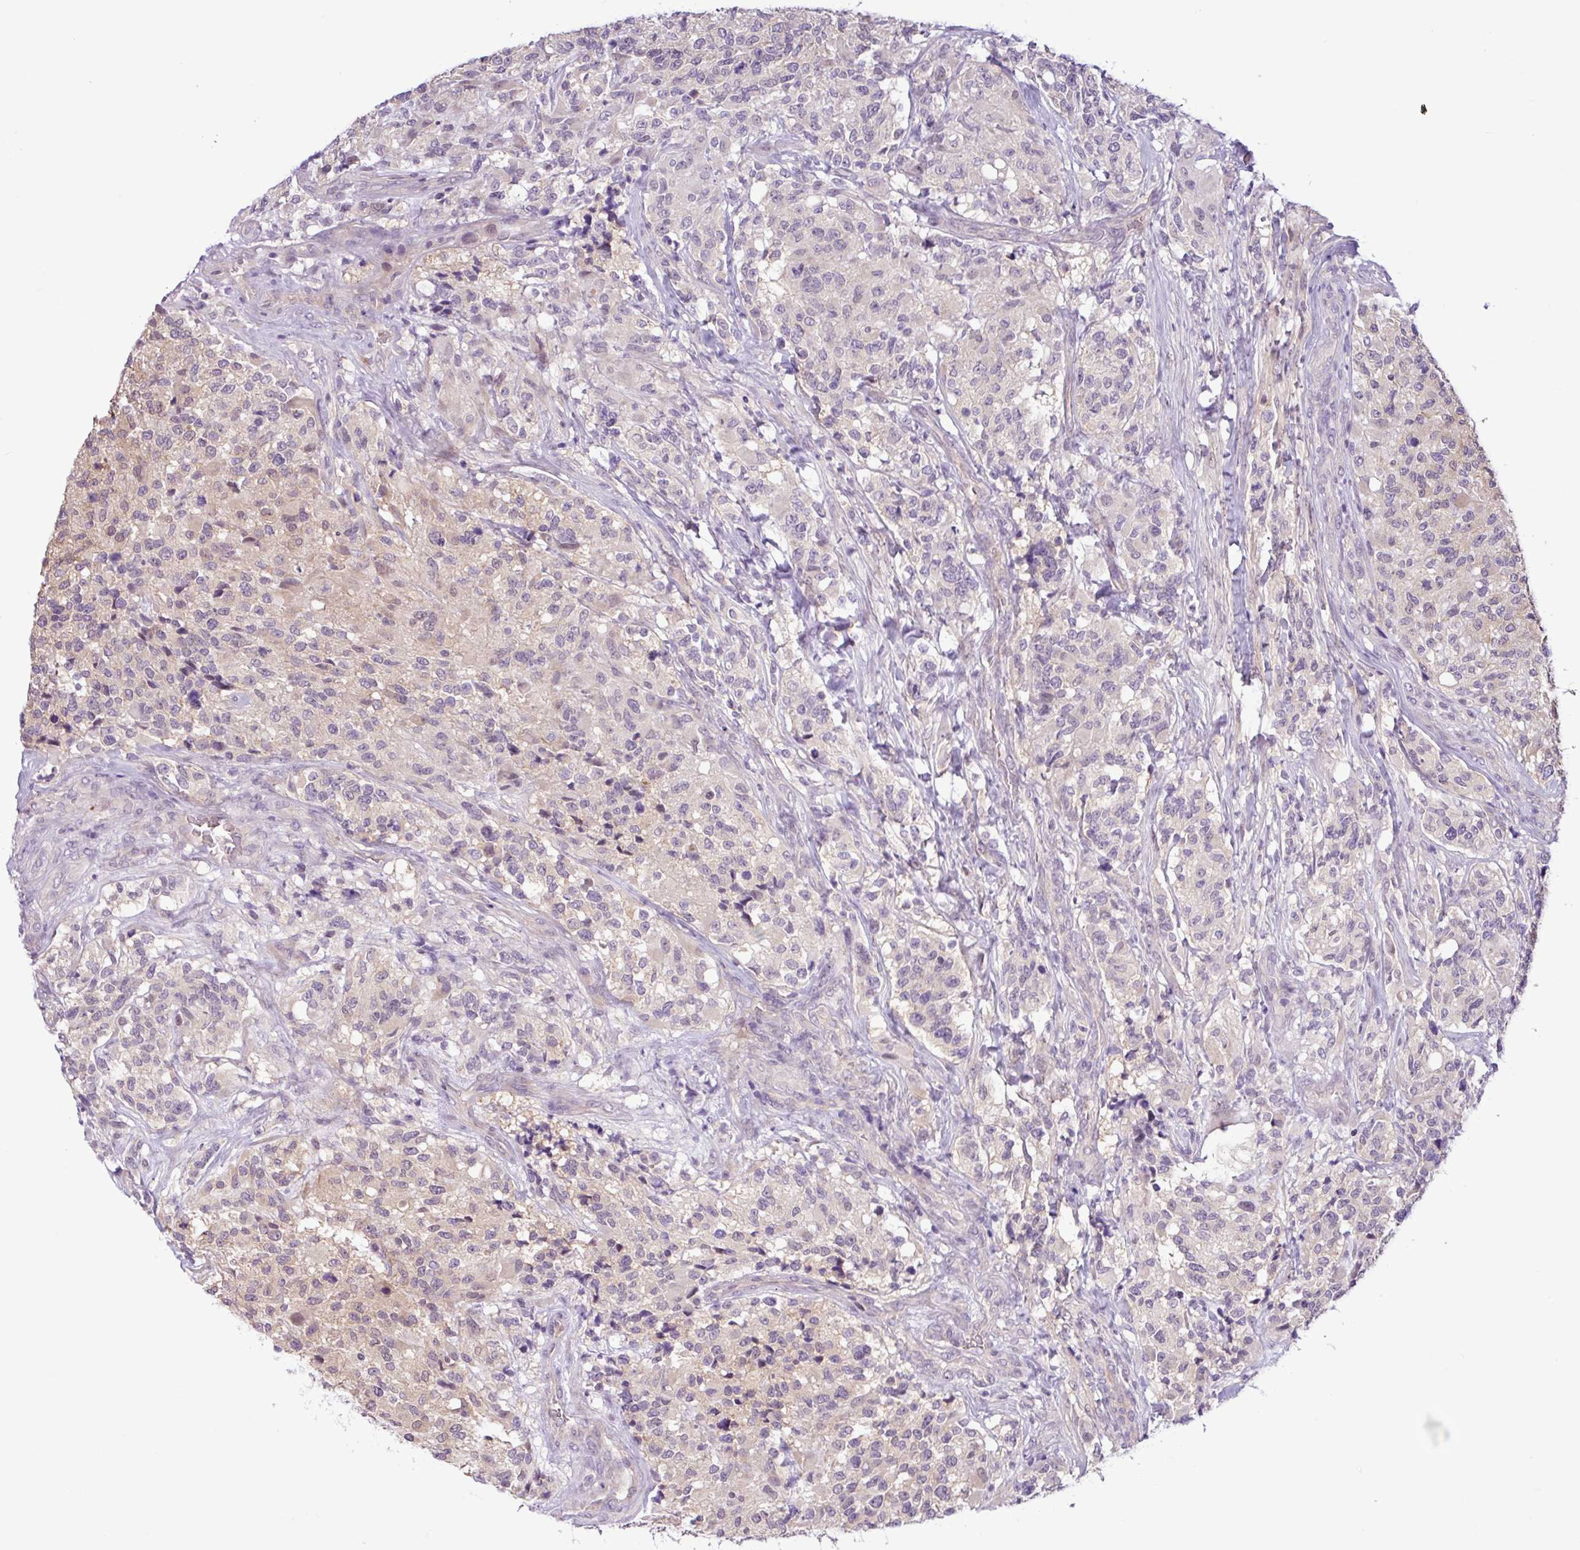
{"staining": {"intensity": "weak", "quantity": "<25%", "location": "nuclear"}, "tissue": "glioma", "cell_type": "Tumor cells", "image_type": "cancer", "snomed": [{"axis": "morphology", "description": "Glioma, malignant, High grade"}, {"axis": "topography", "description": "Brain"}], "caption": "An IHC image of glioma is shown. There is no staining in tumor cells of glioma. The staining is performed using DAB brown chromogen with nuclei counter-stained in using hematoxylin.", "gene": "TONSL", "patient": {"sex": "female", "age": 67}}